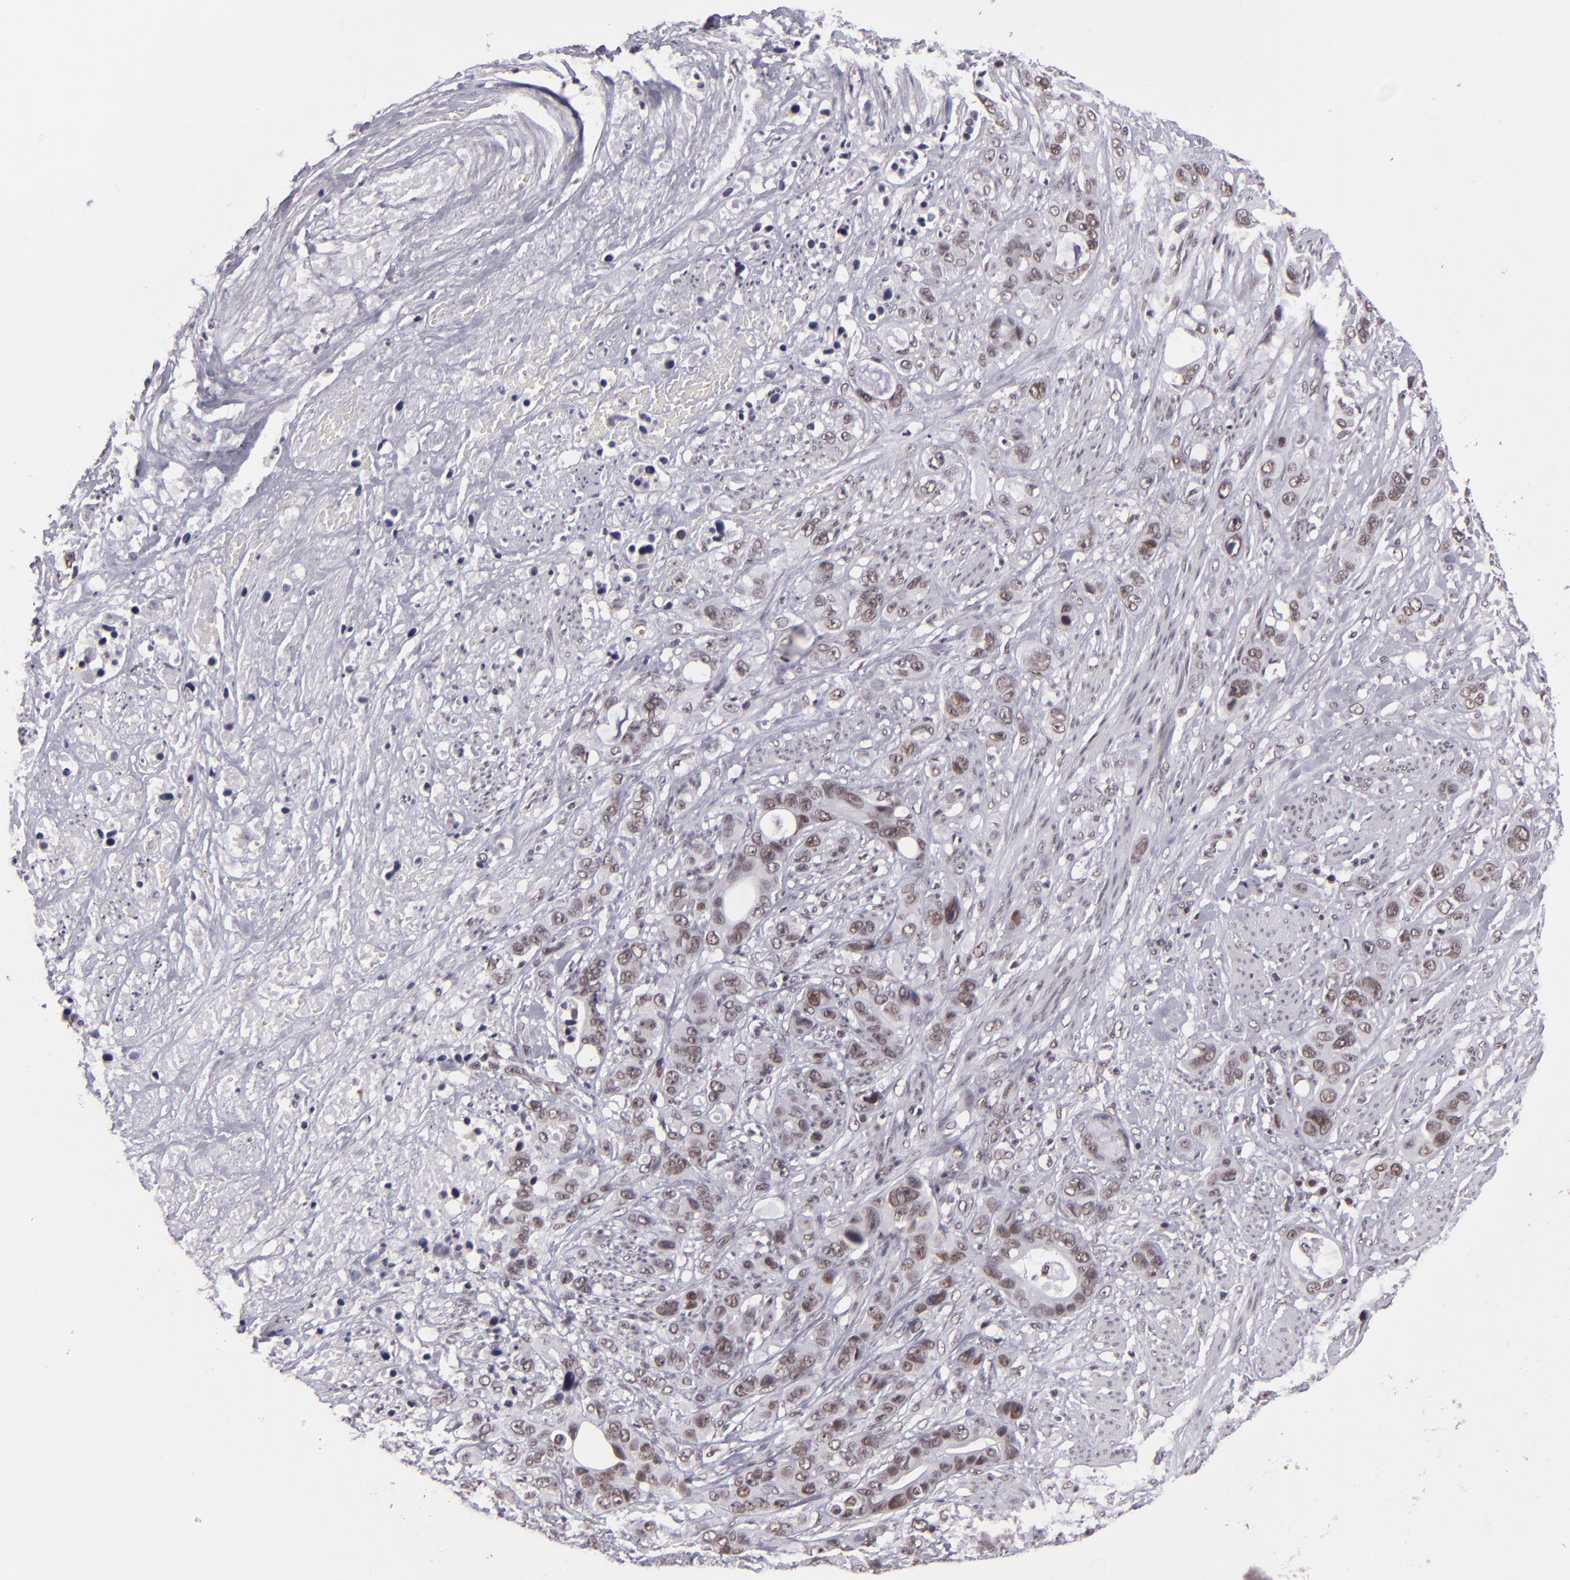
{"staining": {"intensity": "weak", "quantity": "25%-75%", "location": "nuclear"}, "tissue": "stomach cancer", "cell_type": "Tumor cells", "image_type": "cancer", "snomed": [{"axis": "morphology", "description": "Adenocarcinoma, NOS"}, {"axis": "topography", "description": "Stomach, upper"}], "caption": "IHC of human stomach cancer exhibits low levels of weak nuclear staining in about 25%-75% of tumor cells.", "gene": "BRD8", "patient": {"sex": "male", "age": 47}}